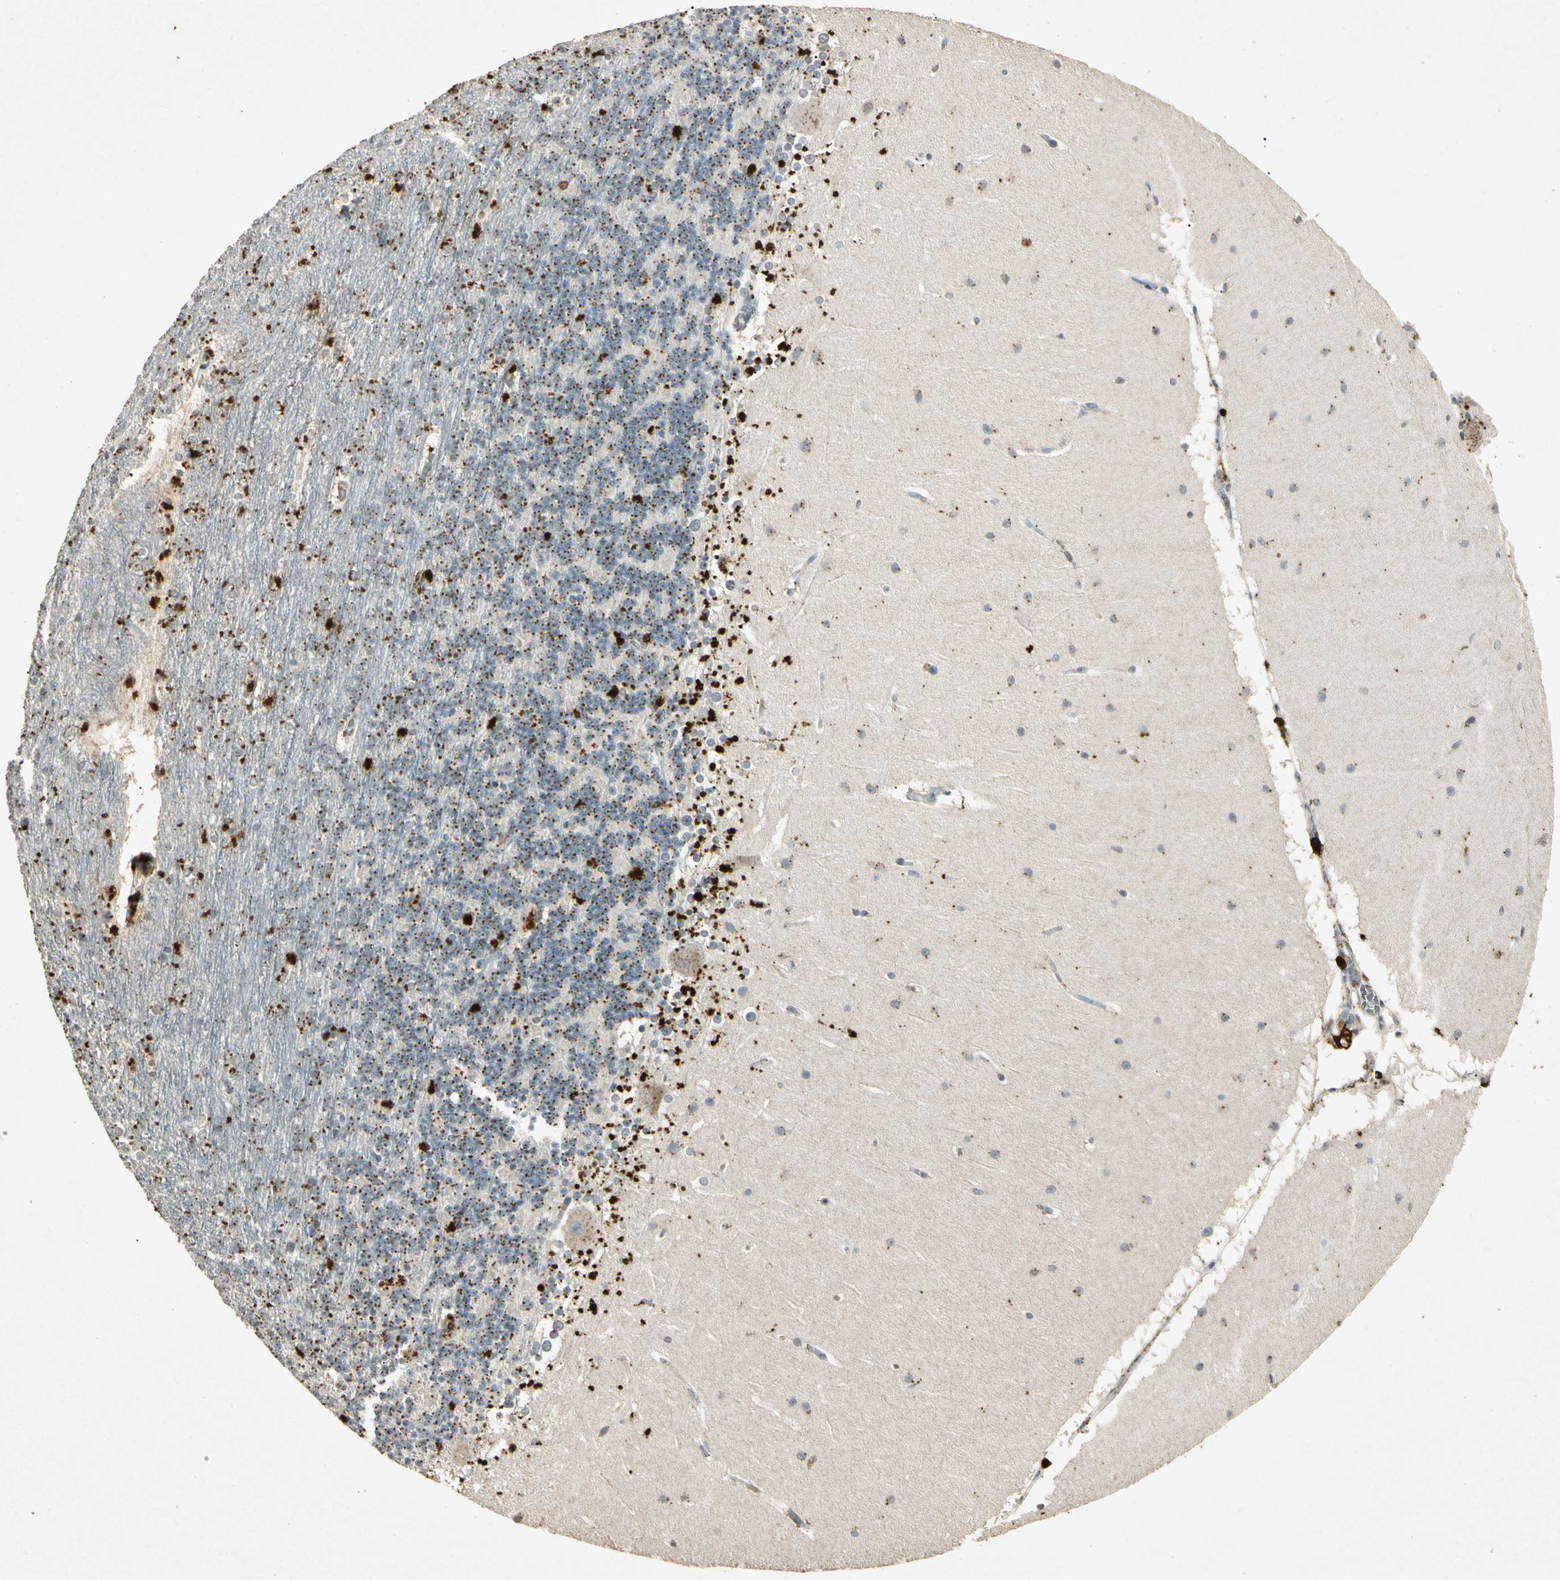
{"staining": {"intensity": "moderate", "quantity": "<25%", "location": "cytoplasmic/membranous"}, "tissue": "cerebellum", "cell_type": "Cells in granular layer", "image_type": "normal", "snomed": [{"axis": "morphology", "description": "Normal tissue, NOS"}, {"axis": "topography", "description": "Cerebellum"}], "caption": "Moderate cytoplasmic/membranous positivity for a protein is seen in approximately <25% of cells in granular layer of benign cerebellum using immunohistochemistry (IHC).", "gene": "MSRB1", "patient": {"sex": "female", "age": 19}}